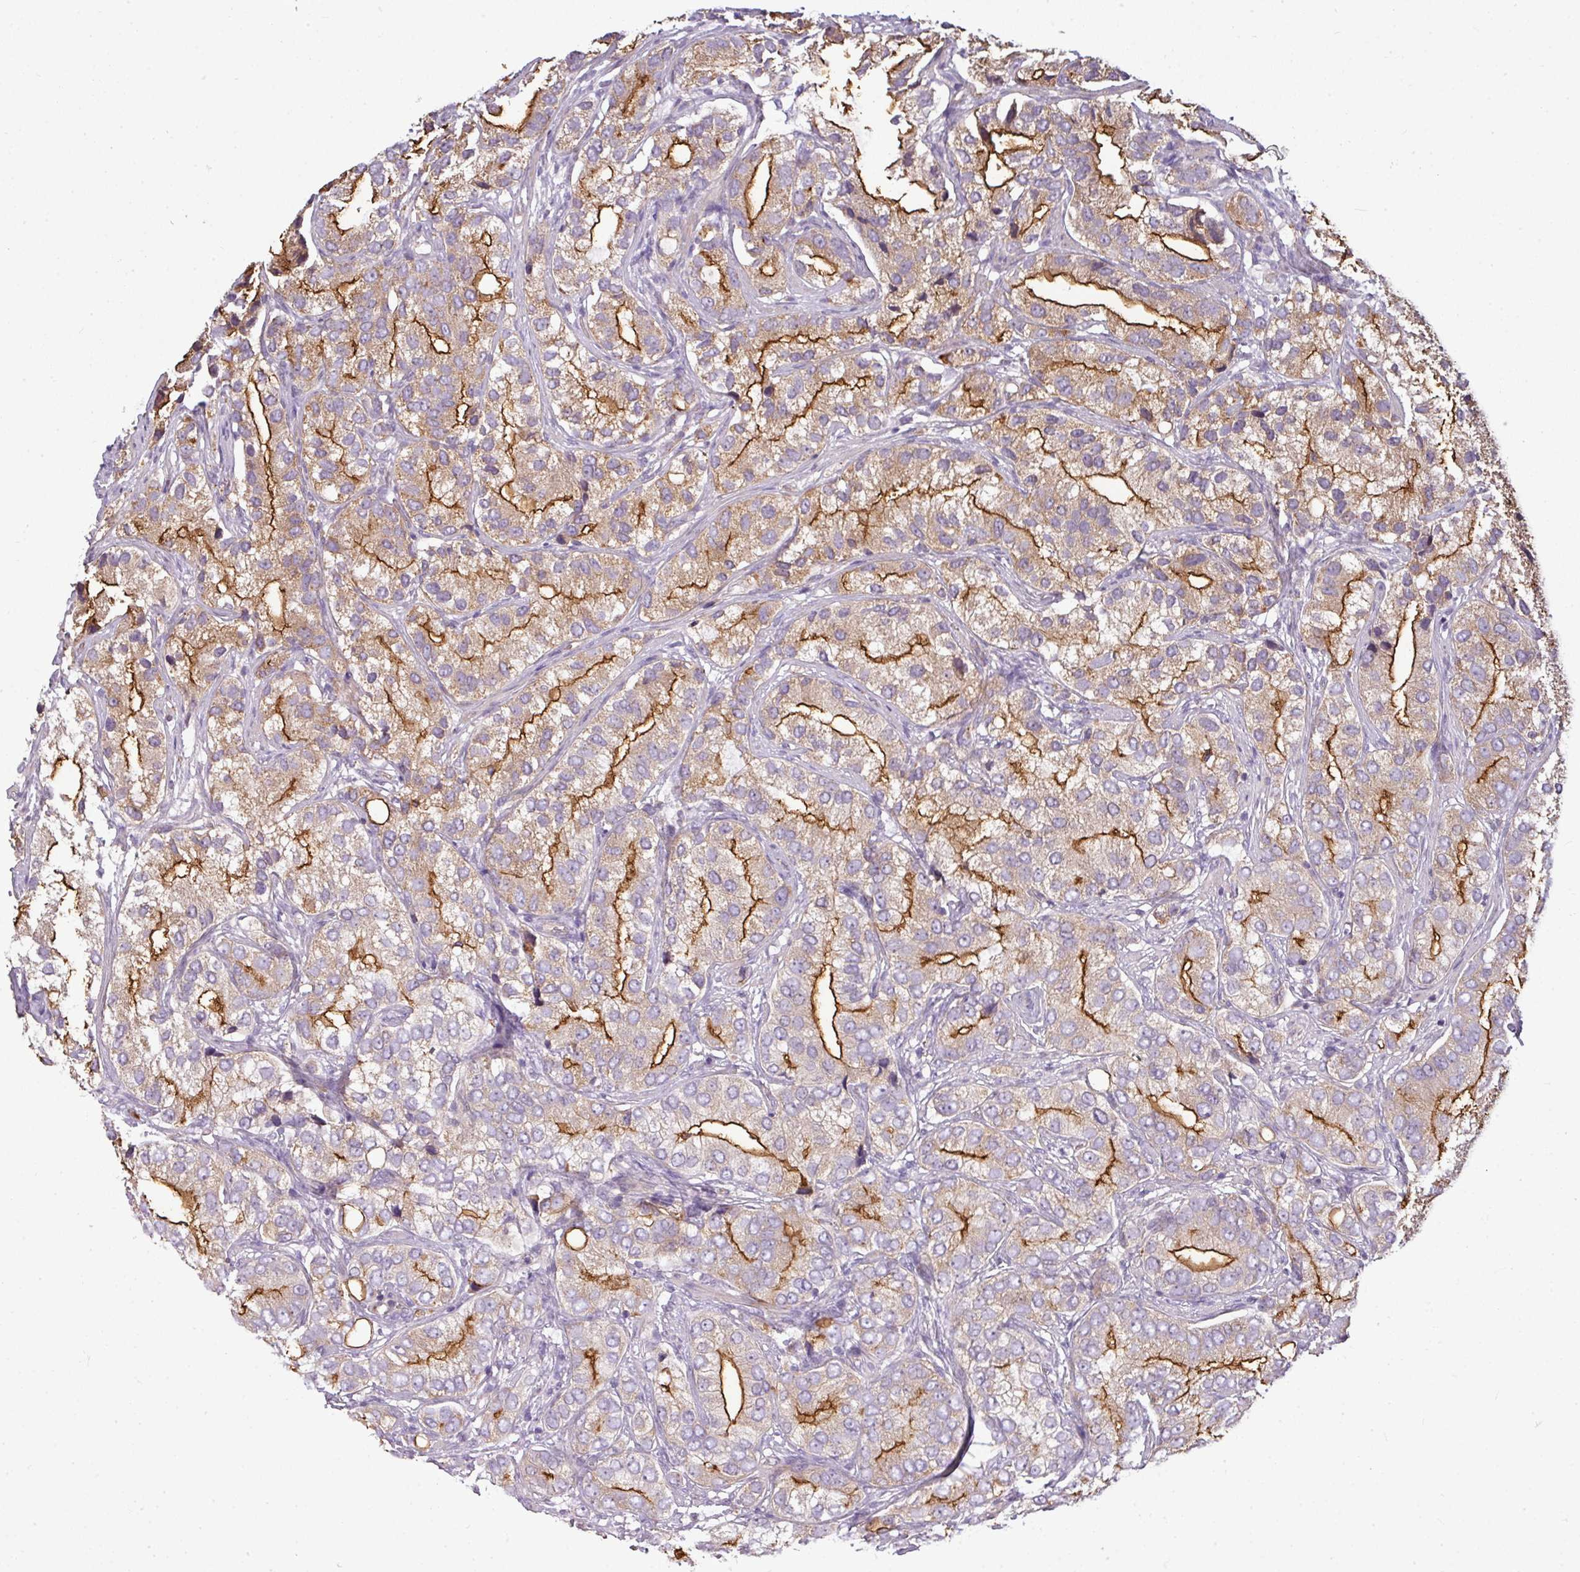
{"staining": {"intensity": "strong", "quantity": "25%-75%", "location": "cytoplasmic/membranous"}, "tissue": "prostate cancer", "cell_type": "Tumor cells", "image_type": "cancer", "snomed": [{"axis": "morphology", "description": "Adenocarcinoma, High grade"}, {"axis": "topography", "description": "Prostate"}], "caption": "Protein expression analysis of prostate cancer reveals strong cytoplasmic/membranous staining in about 25%-75% of tumor cells.", "gene": "PAPLN", "patient": {"sex": "male", "age": 82}}